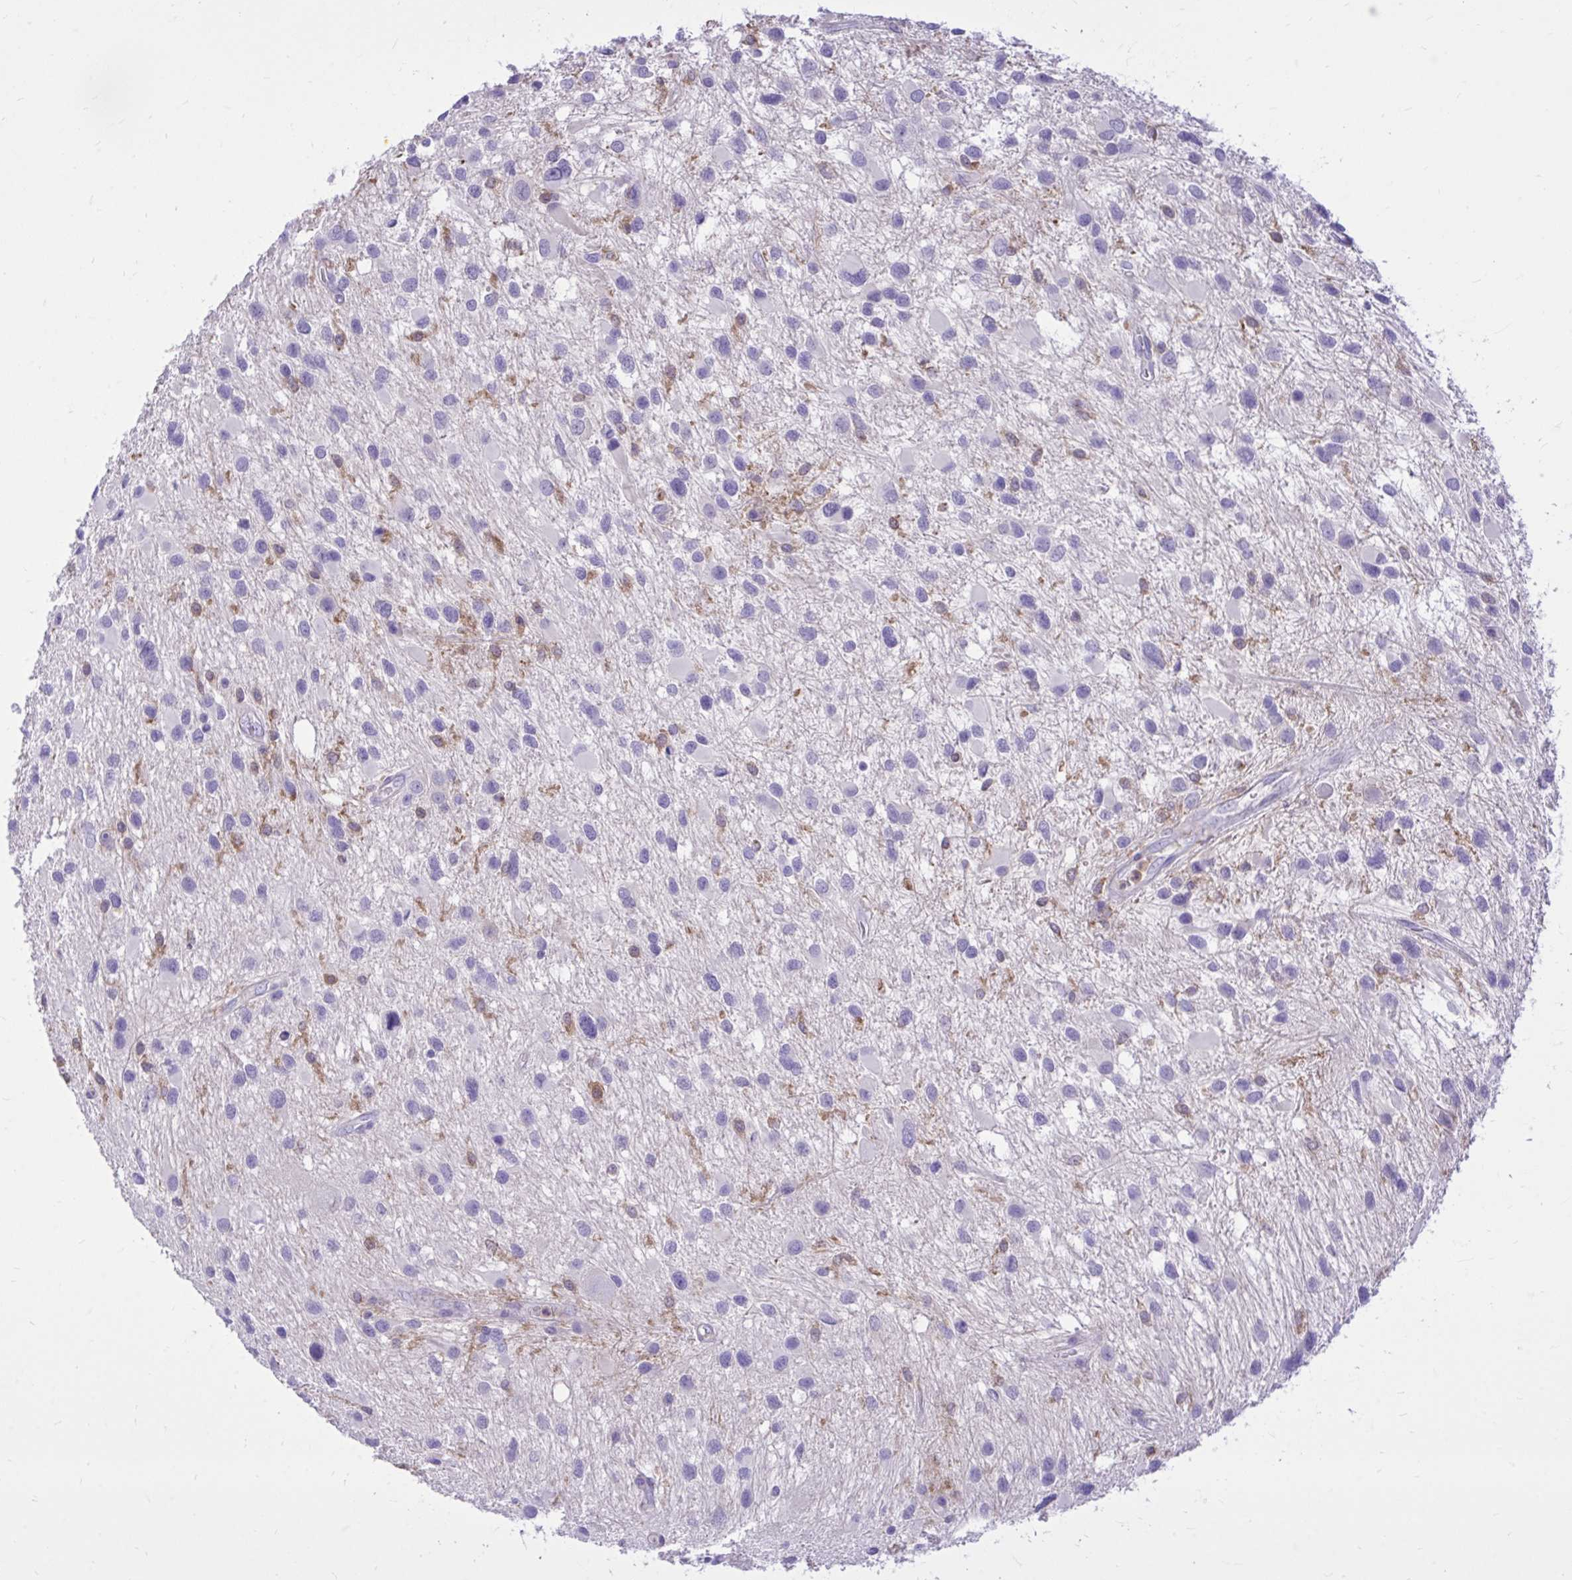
{"staining": {"intensity": "negative", "quantity": "none", "location": "none"}, "tissue": "glioma", "cell_type": "Tumor cells", "image_type": "cancer", "snomed": [{"axis": "morphology", "description": "Glioma, malignant, Low grade"}, {"axis": "topography", "description": "Brain"}], "caption": "Photomicrograph shows no significant protein expression in tumor cells of glioma. (DAB (3,3'-diaminobenzidine) immunohistochemistry, high magnification).", "gene": "TLR7", "patient": {"sex": "female", "age": 32}}